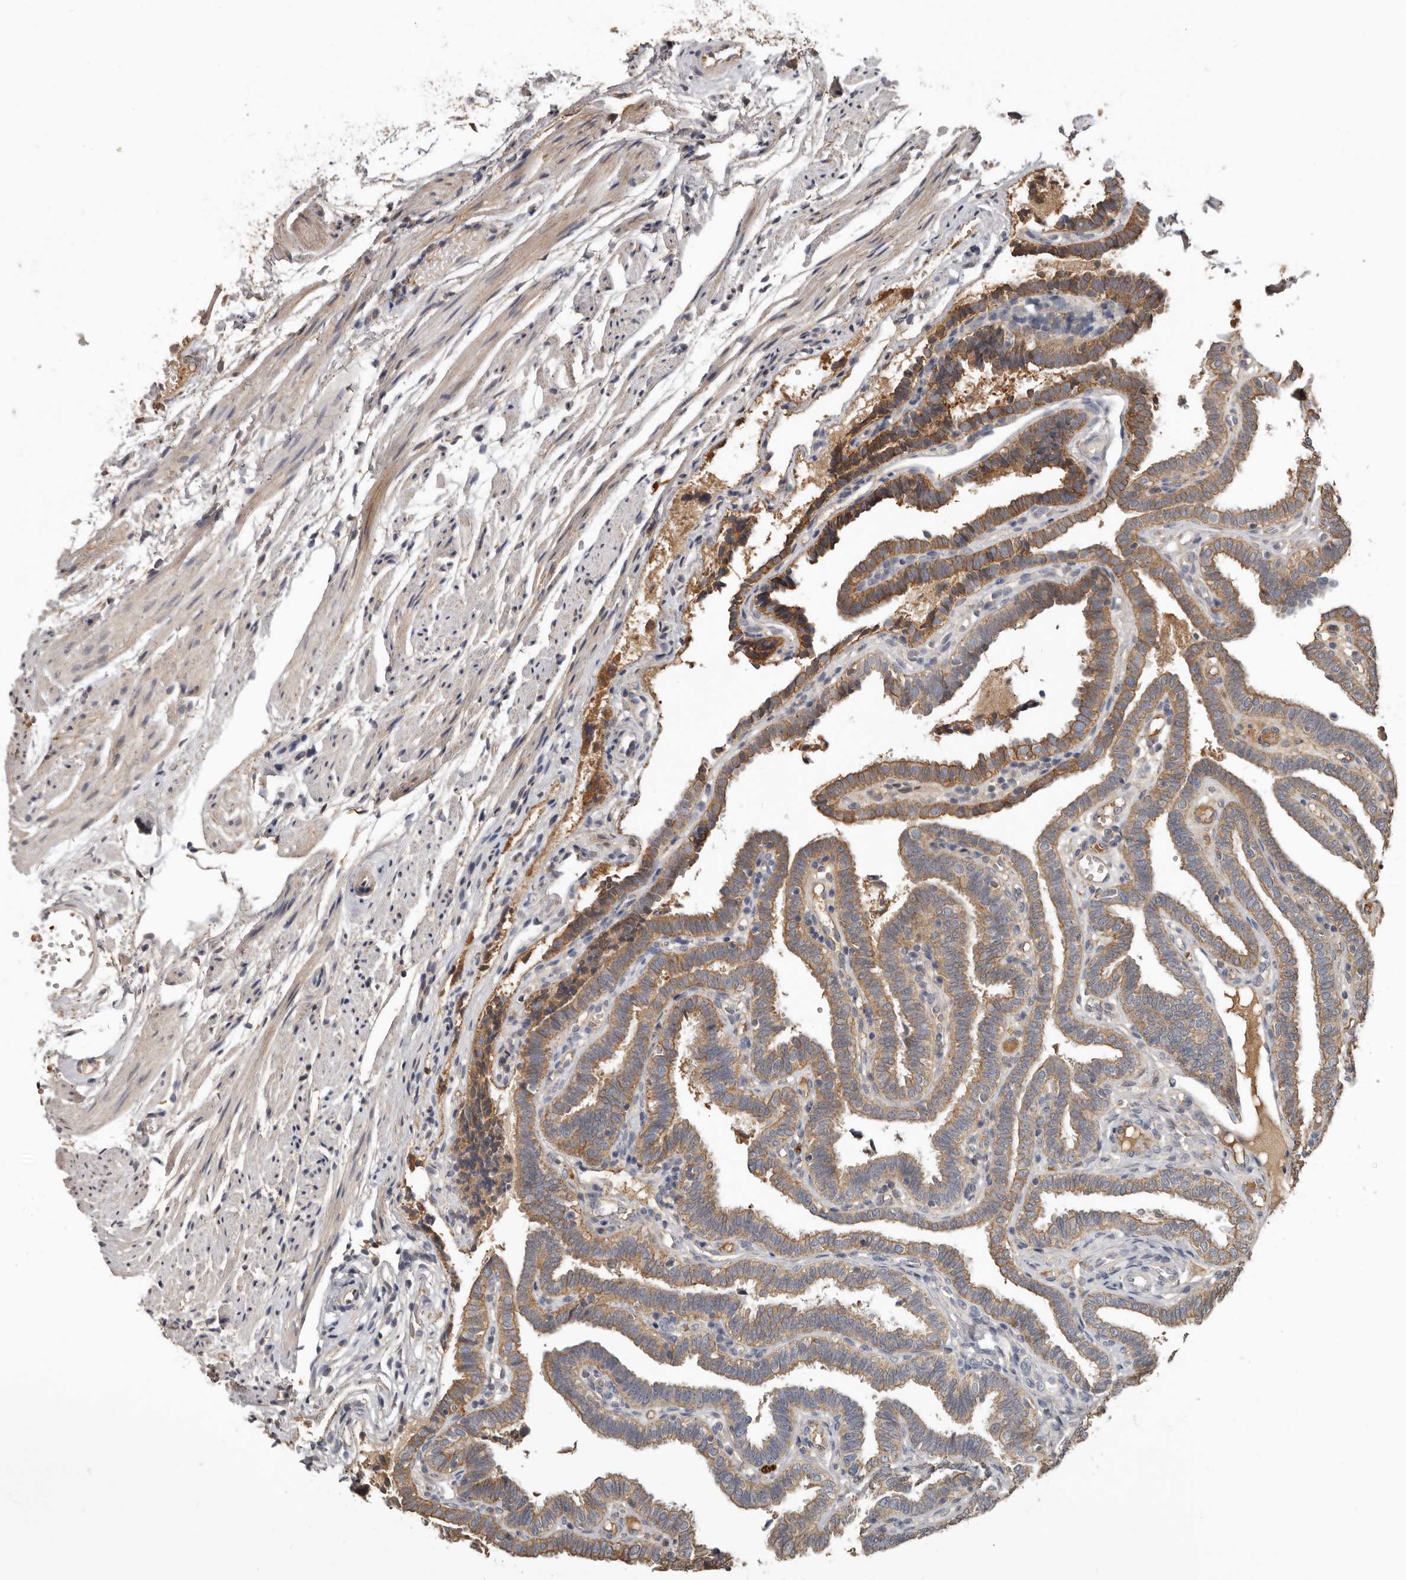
{"staining": {"intensity": "moderate", "quantity": "25%-75%", "location": "cytoplasmic/membranous"}, "tissue": "fallopian tube", "cell_type": "Glandular cells", "image_type": "normal", "snomed": [{"axis": "morphology", "description": "Normal tissue, NOS"}, {"axis": "topography", "description": "Fallopian tube"}], "caption": "Immunohistochemical staining of normal fallopian tube shows 25%-75% levels of moderate cytoplasmic/membranous protein positivity in approximately 25%-75% of glandular cells. (Stains: DAB (3,3'-diaminobenzidine) in brown, nuclei in blue, Microscopy: brightfield microscopy at high magnification).", "gene": "NMUR1", "patient": {"sex": "female", "age": 39}}